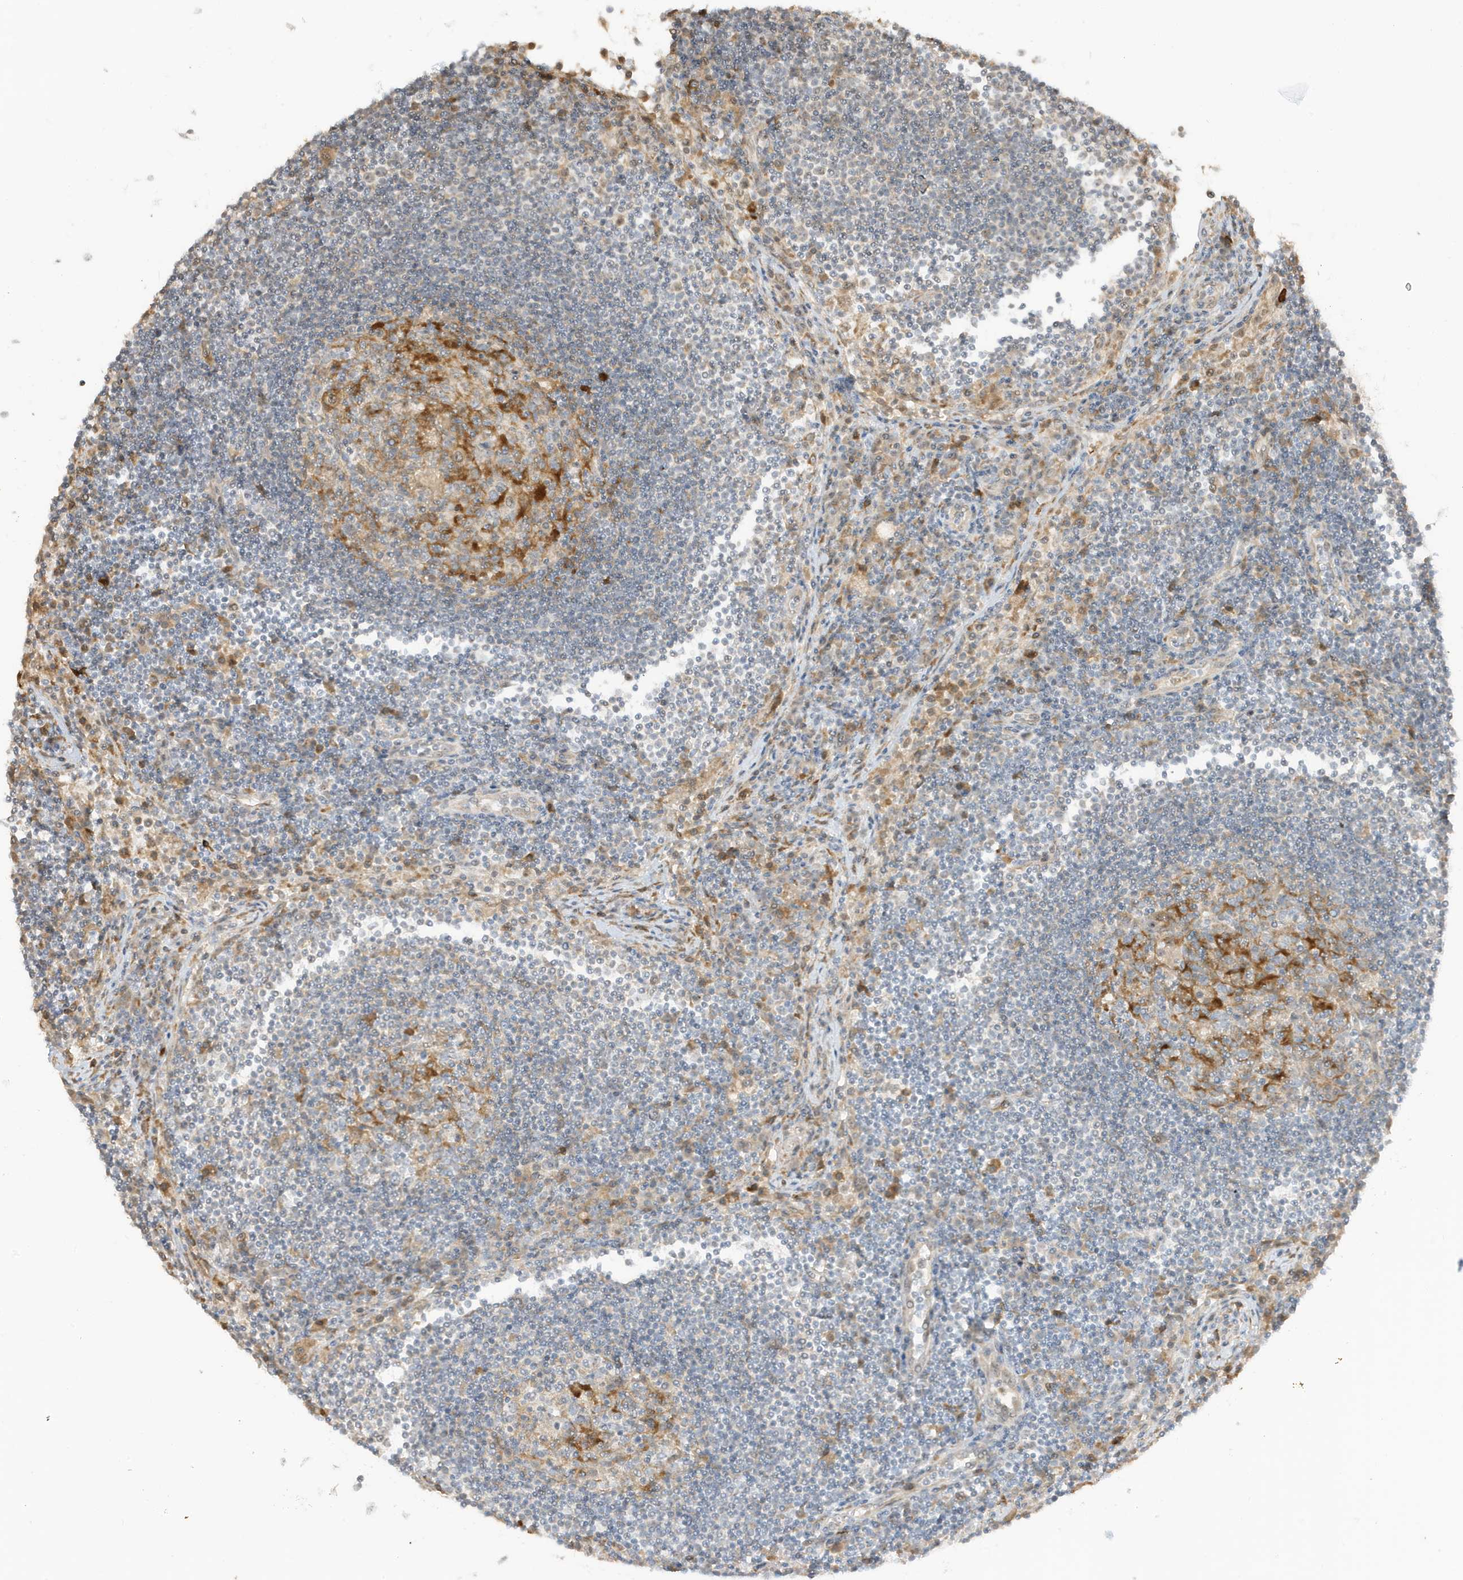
{"staining": {"intensity": "negative", "quantity": "none", "location": "none"}, "tissue": "lymph node", "cell_type": "Germinal center cells", "image_type": "normal", "snomed": [{"axis": "morphology", "description": "Normal tissue, NOS"}, {"axis": "topography", "description": "Lymph node"}], "caption": "An IHC micrograph of benign lymph node is shown. There is no staining in germinal center cells of lymph node. (DAB immunohistochemistry visualized using brightfield microscopy, high magnification).", "gene": "ZBTB41", "patient": {"sex": "female", "age": 53}}